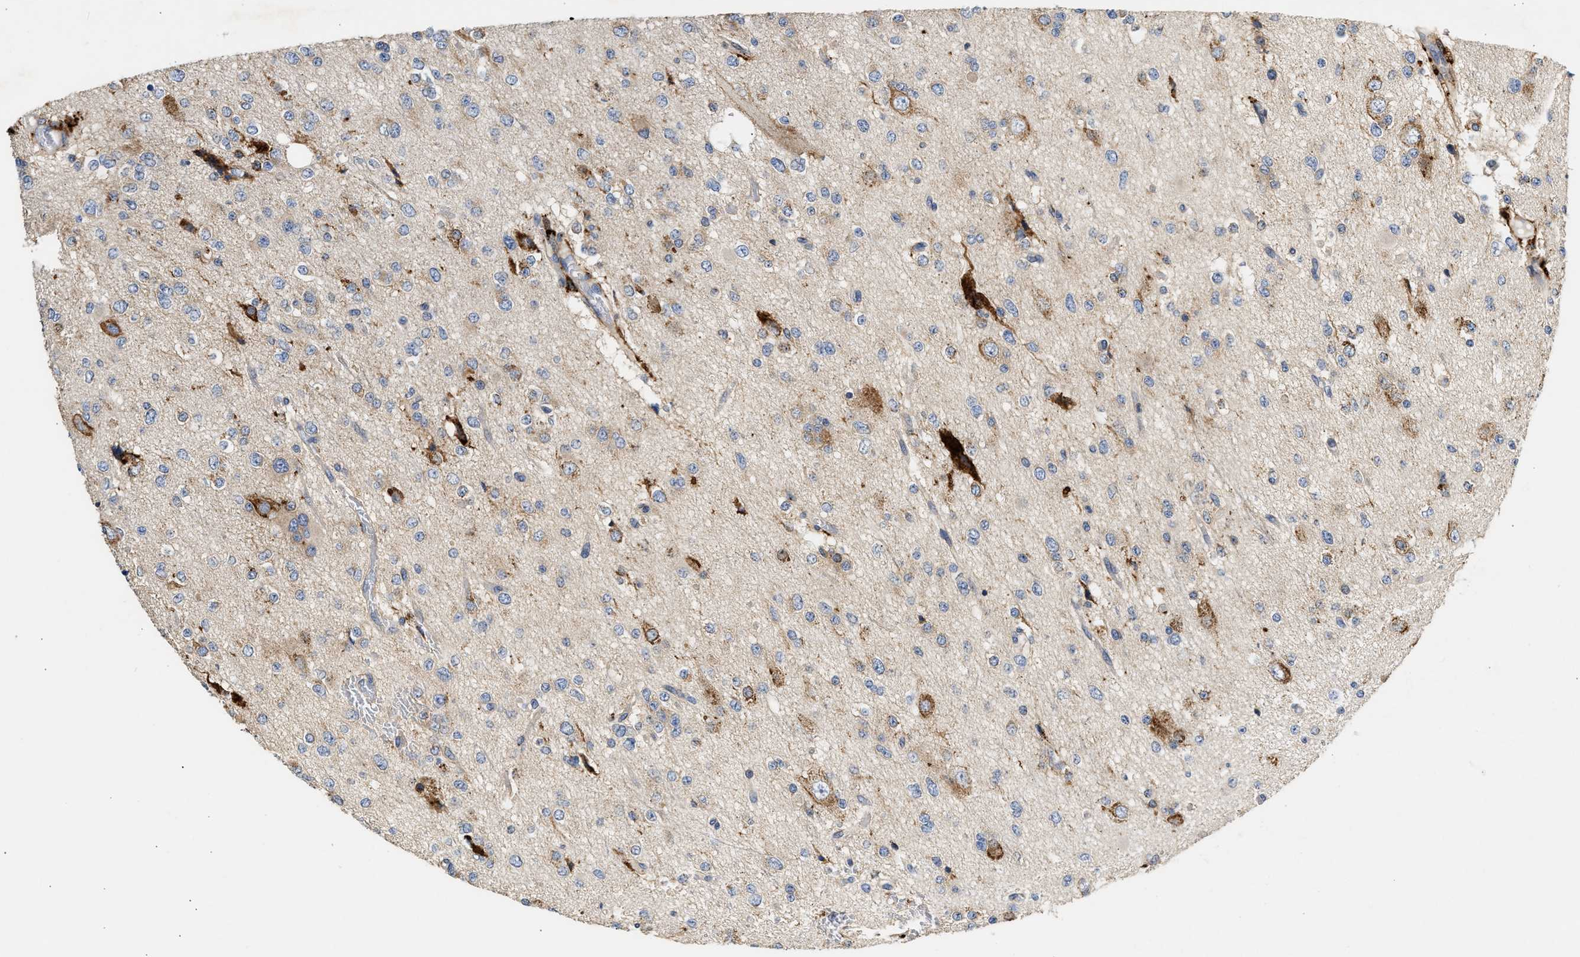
{"staining": {"intensity": "moderate", "quantity": "<25%", "location": "cytoplasmic/membranous"}, "tissue": "glioma", "cell_type": "Tumor cells", "image_type": "cancer", "snomed": [{"axis": "morphology", "description": "Glioma, malignant, Low grade"}, {"axis": "topography", "description": "Brain"}], "caption": "Protein staining of malignant low-grade glioma tissue shows moderate cytoplasmic/membranous positivity in about <25% of tumor cells.", "gene": "AMZ1", "patient": {"sex": "male", "age": 38}}